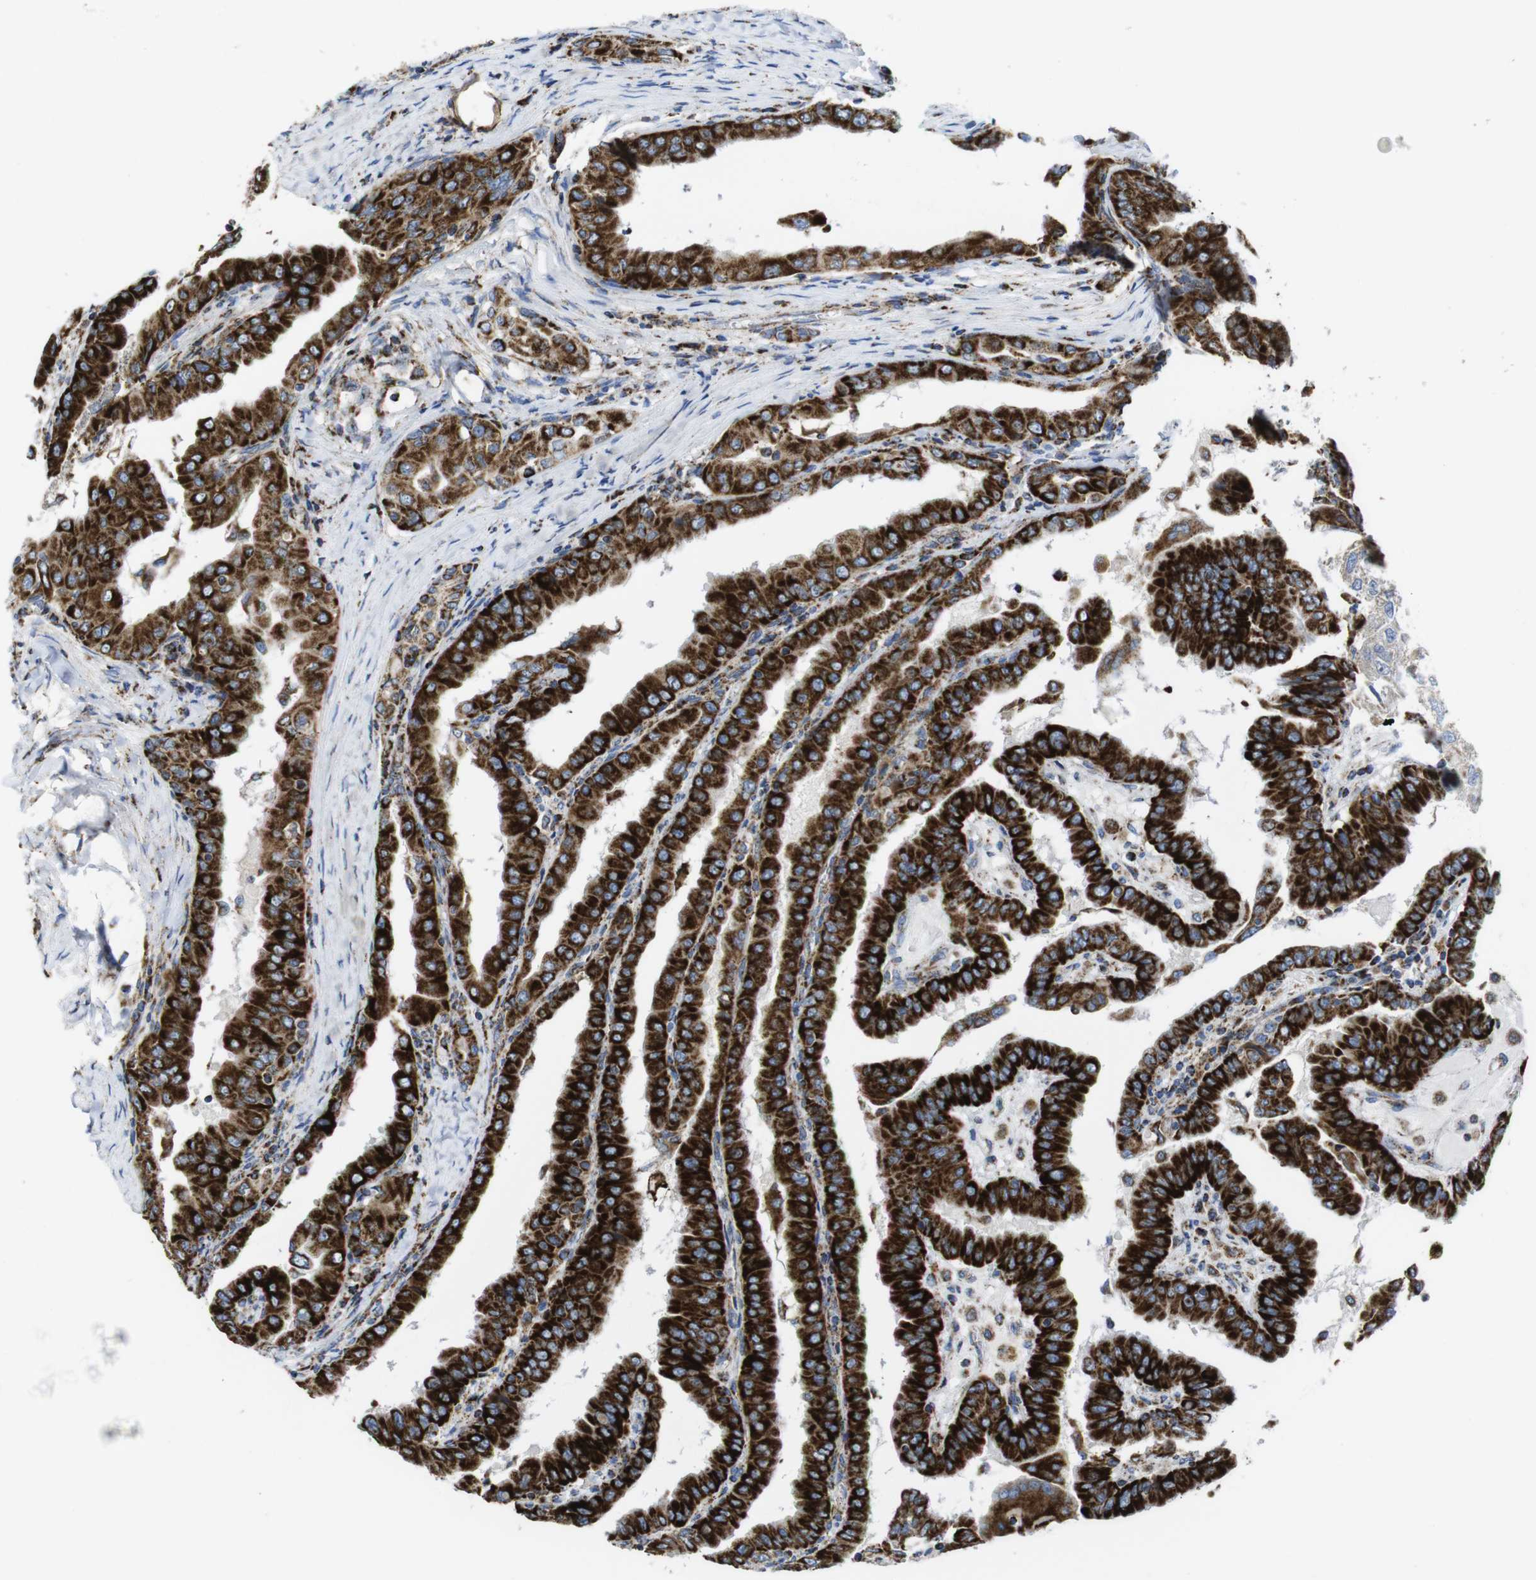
{"staining": {"intensity": "strong", "quantity": ">75%", "location": "cytoplasmic/membranous"}, "tissue": "thyroid cancer", "cell_type": "Tumor cells", "image_type": "cancer", "snomed": [{"axis": "morphology", "description": "Papillary adenocarcinoma, NOS"}, {"axis": "topography", "description": "Thyroid gland"}], "caption": "Brown immunohistochemical staining in human papillary adenocarcinoma (thyroid) exhibits strong cytoplasmic/membranous expression in about >75% of tumor cells.", "gene": "TMEM192", "patient": {"sex": "male", "age": 33}}